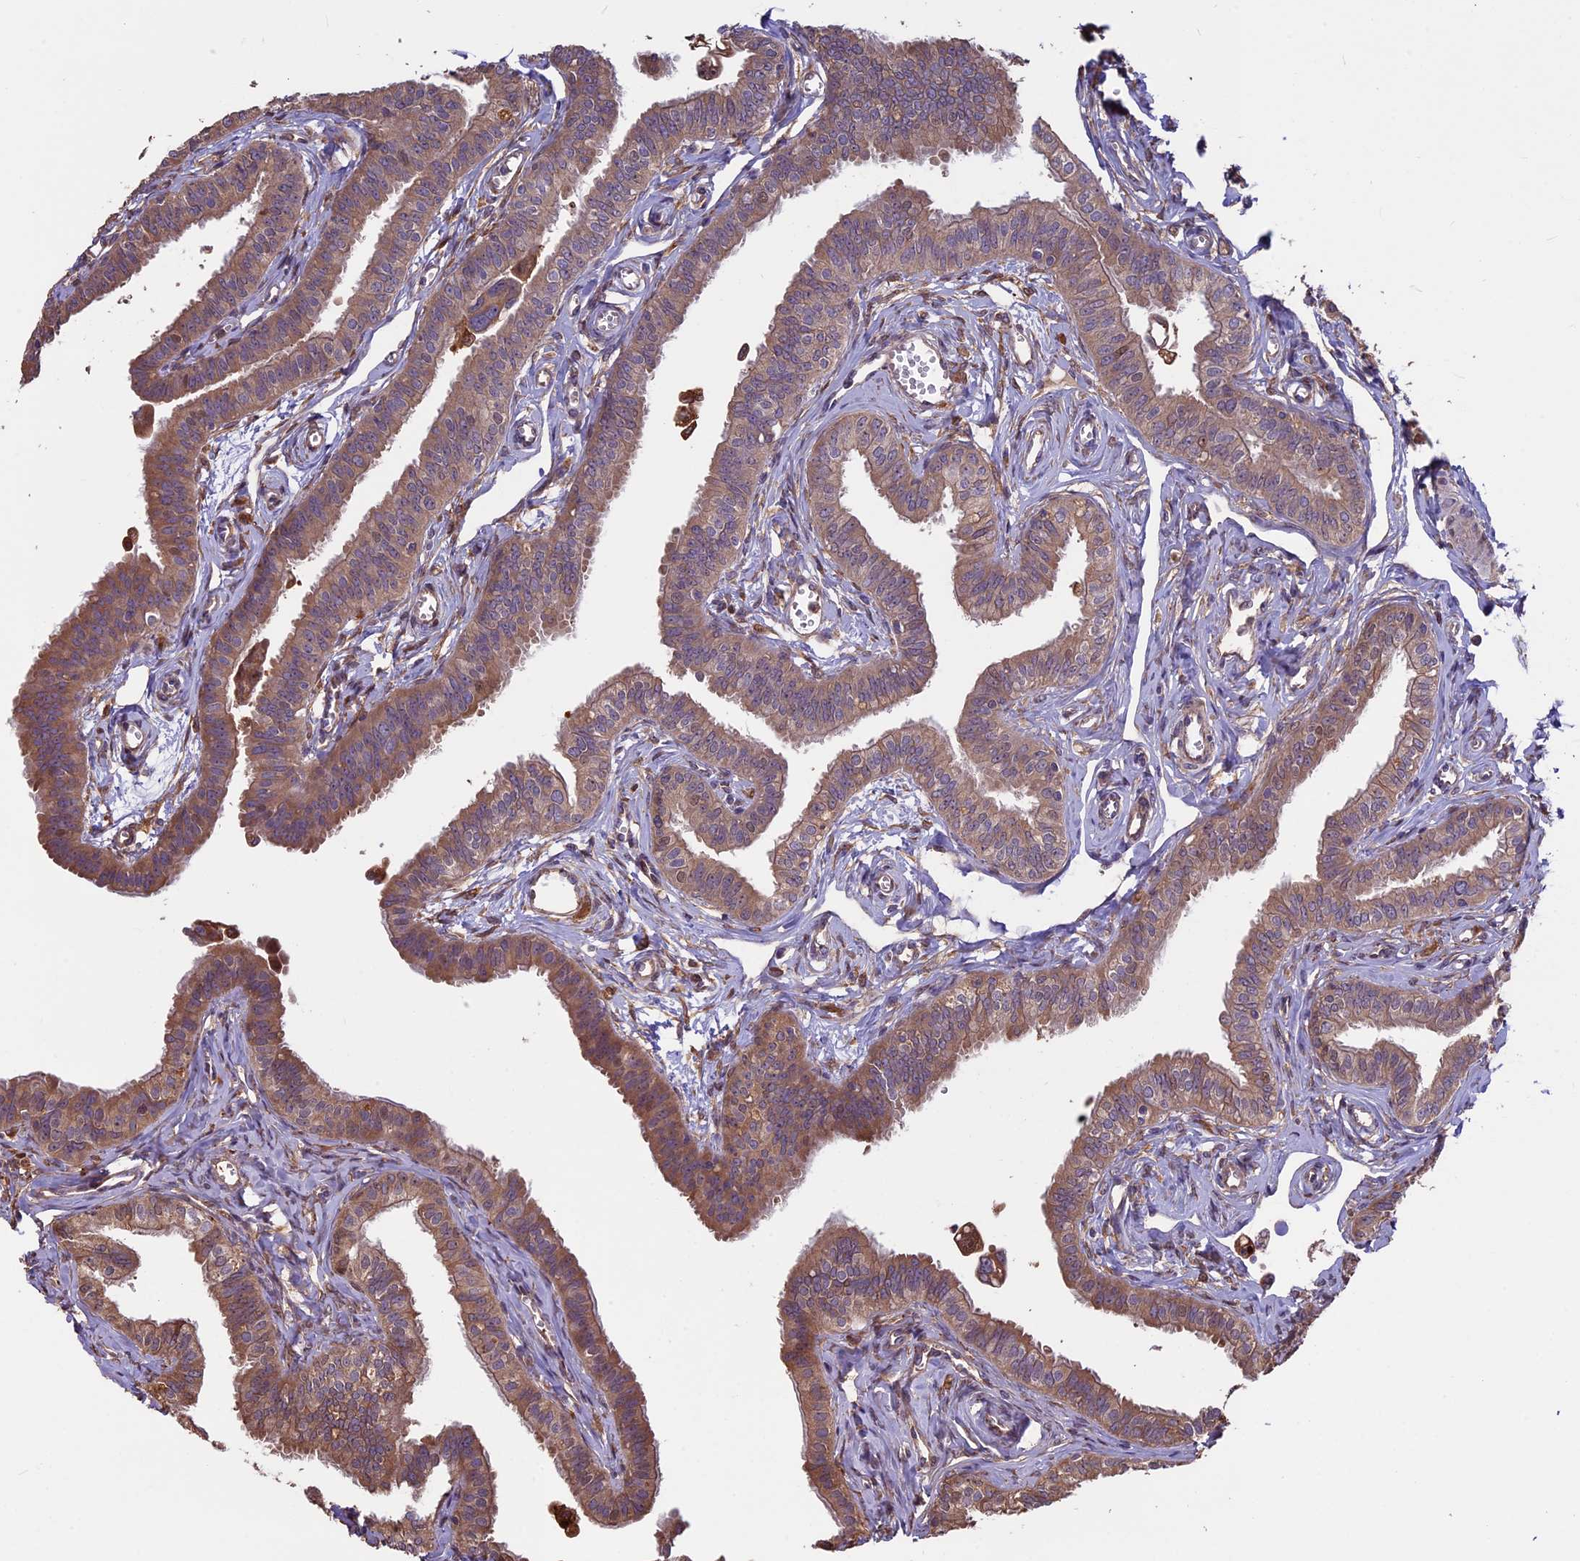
{"staining": {"intensity": "moderate", "quantity": ">75%", "location": "cytoplasmic/membranous"}, "tissue": "fallopian tube", "cell_type": "Glandular cells", "image_type": "normal", "snomed": [{"axis": "morphology", "description": "Normal tissue, NOS"}, {"axis": "morphology", "description": "Carcinoma, NOS"}, {"axis": "topography", "description": "Fallopian tube"}, {"axis": "topography", "description": "Ovary"}], "caption": "Immunohistochemistry of normal human fallopian tube displays medium levels of moderate cytoplasmic/membranous positivity in approximately >75% of glandular cells.", "gene": "VWA3A", "patient": {"sex": "female", "age": 59}}